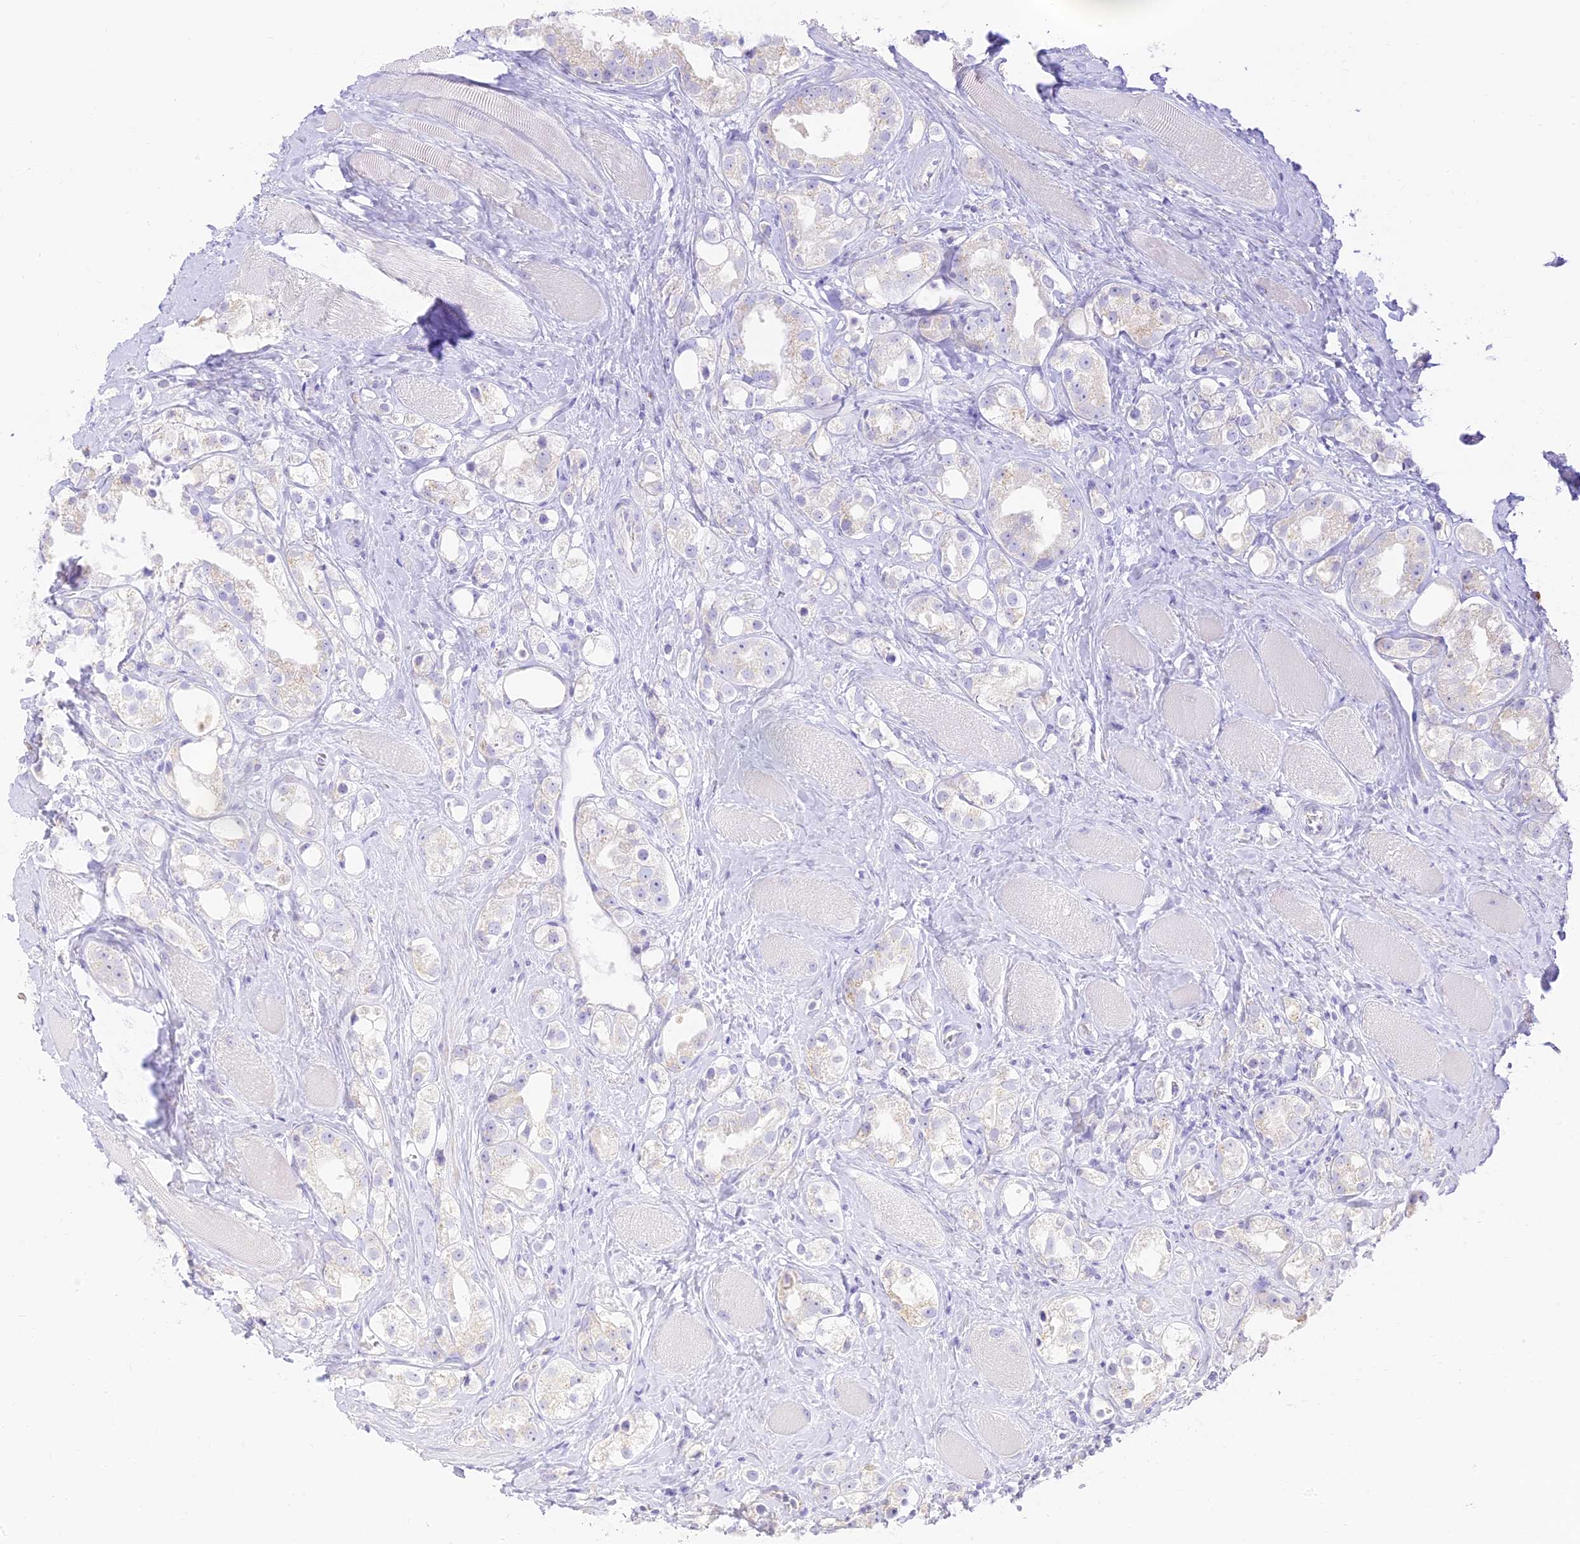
{"staining": {"intensity": "negative", "quantity": "none", "location": "none"}, "tissue": "prostate cancer", "cell_type": "Tumor cells", "image_type": "cancer", "snomed": [{"axis": "morphology", "description": "Adenocarcinoma, NOS"}, {"axis": "topography", "description": "Prostate"}], "caption": "Tumor cells are negative for protein expression in human prostate cancer.", "gene": "SEC13", "patient": {"sex": "male", "age": 79}}